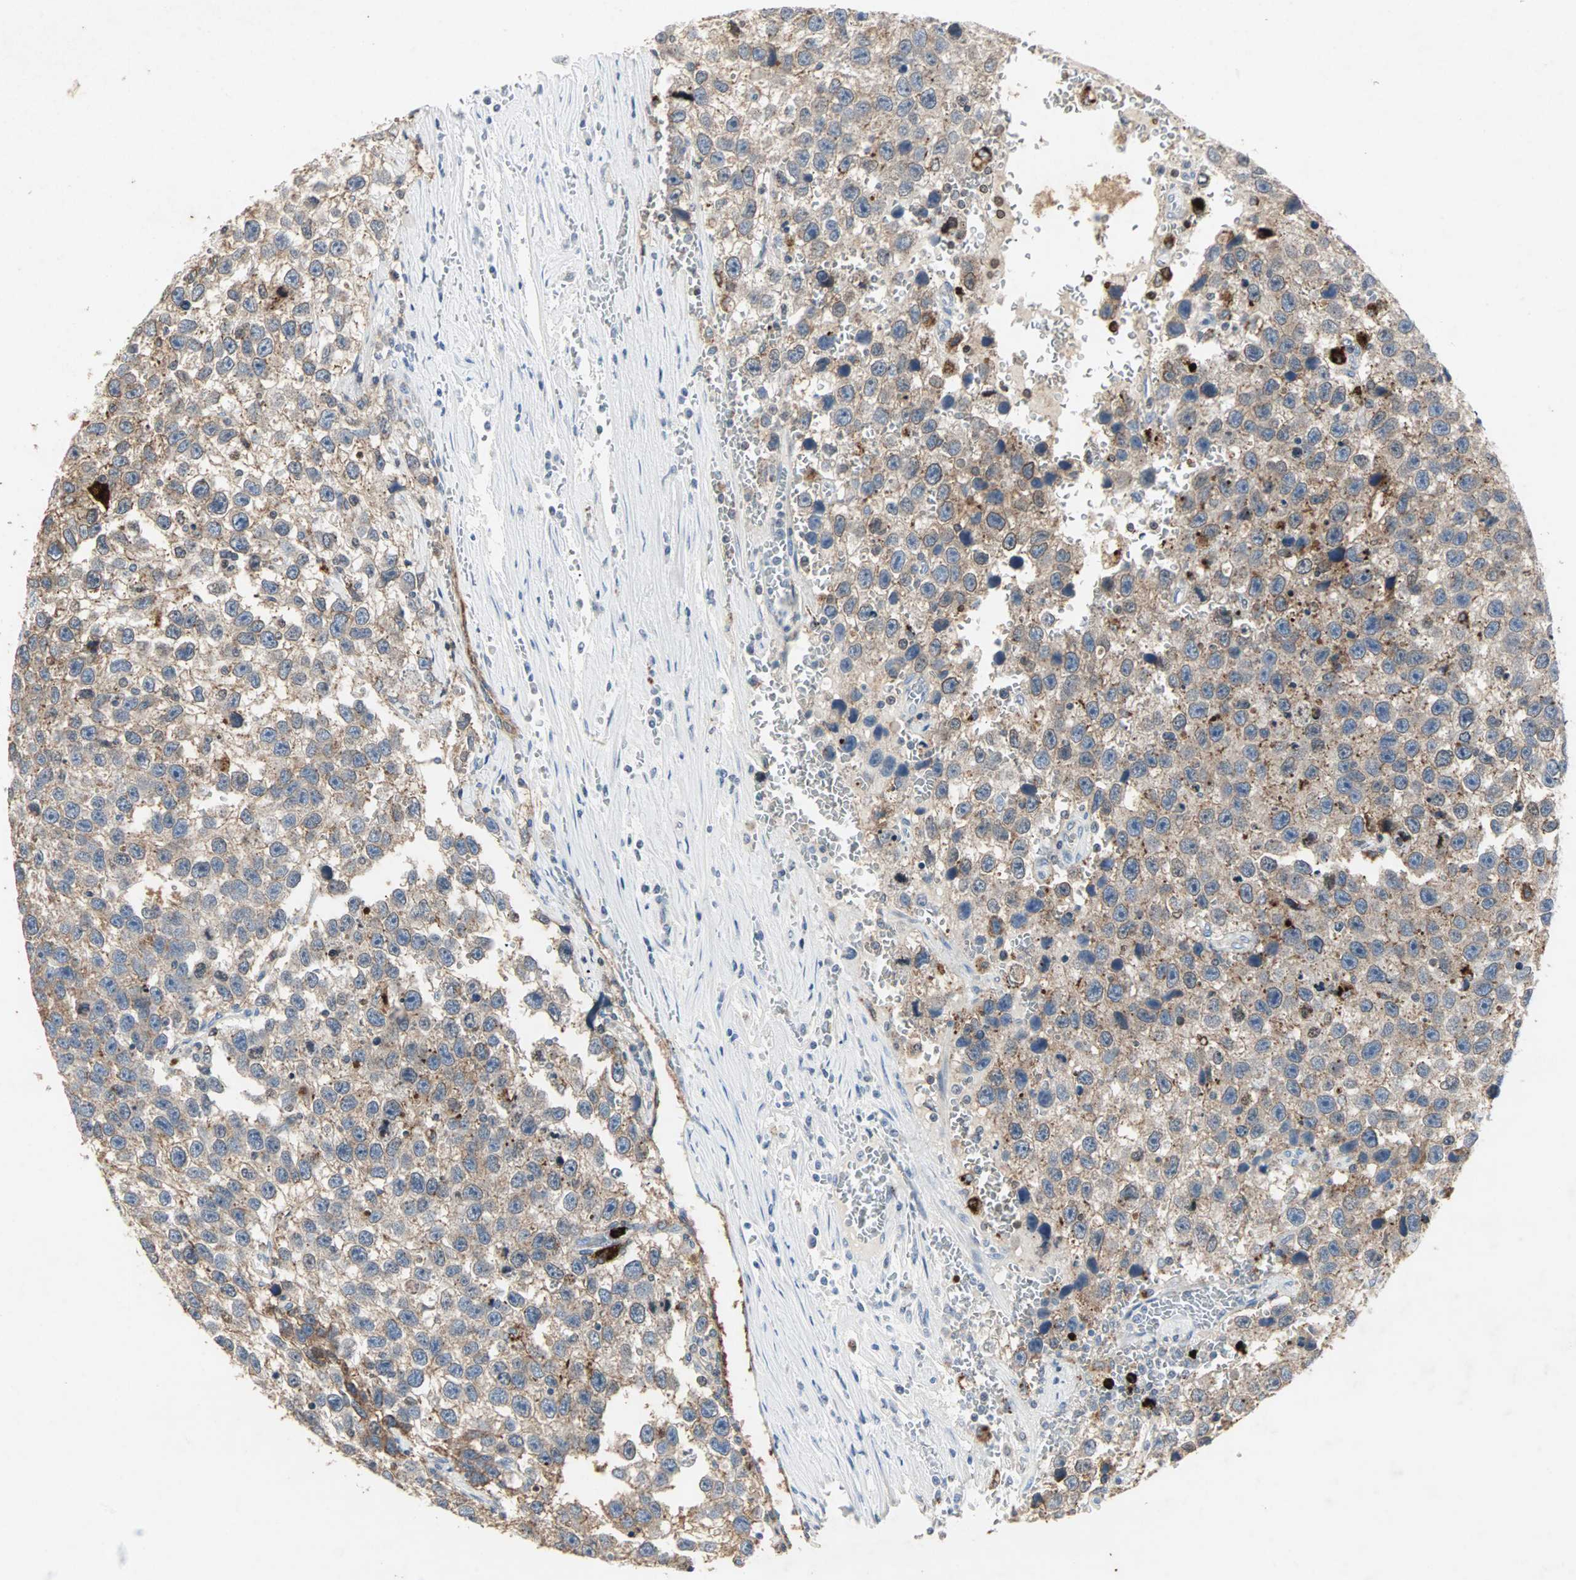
{"staining": {"intensity": "moderate", "quantity": ">75%", "location": "cytoplasmic/membranous"}, "tissue": "testis cancer", "cell_type": "Tumor cells", "image_type": "cancer", "snomed": [{"axis": "morphology", "description": "Seminoma, NOS"}, {"axis": "topography", "description": "Testis"}], "caption": "The histopathology image reveals a brown stain indicating the presence of a protein in the cytoplasmic/membranous of tumor cells in testis seminoma. (brown staining indicates protein expression, while blue staining denotes nuclei).", "gene": "CEACAM6", "patient": {"sex": "male", "age": 33}}